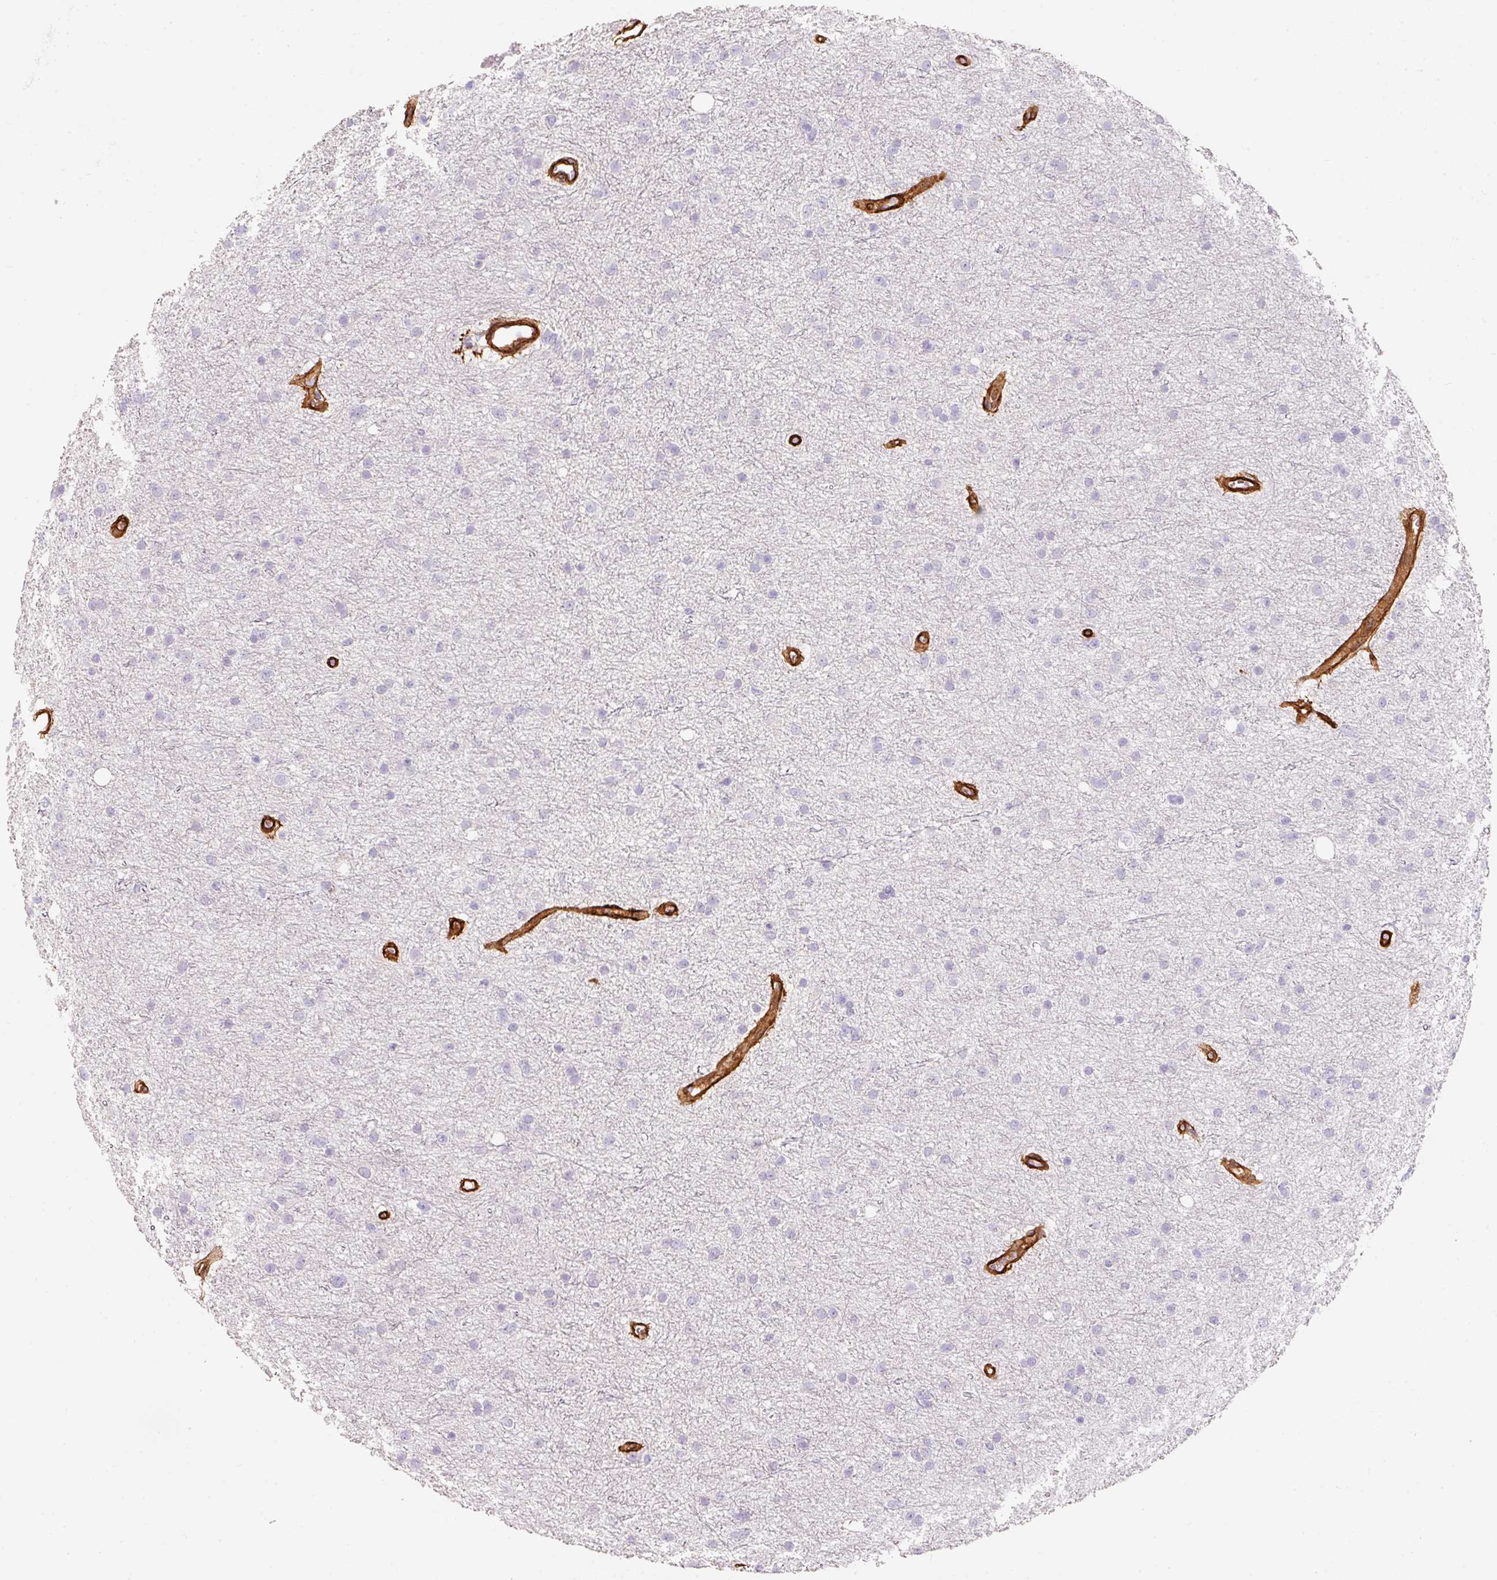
{"staining": {"intensity": "negative", "quantity": "none", "location": "none"}, "tissue": "glioma", "cell_type": "Tumor cells", "image_type": "cancer", "snomed": [{"axis": "morphology", "description": "Glioma, malignant, Low grade"}, {"axis": "topography", "description": "Cerebral cortex"}], "caption": "DAB immunohistochemical staining of human malignant low-grade glioma reveals no significant expression in tumor cells.", "gene": "LOXL4", "patient": {"sex": "female", "age": 39}}